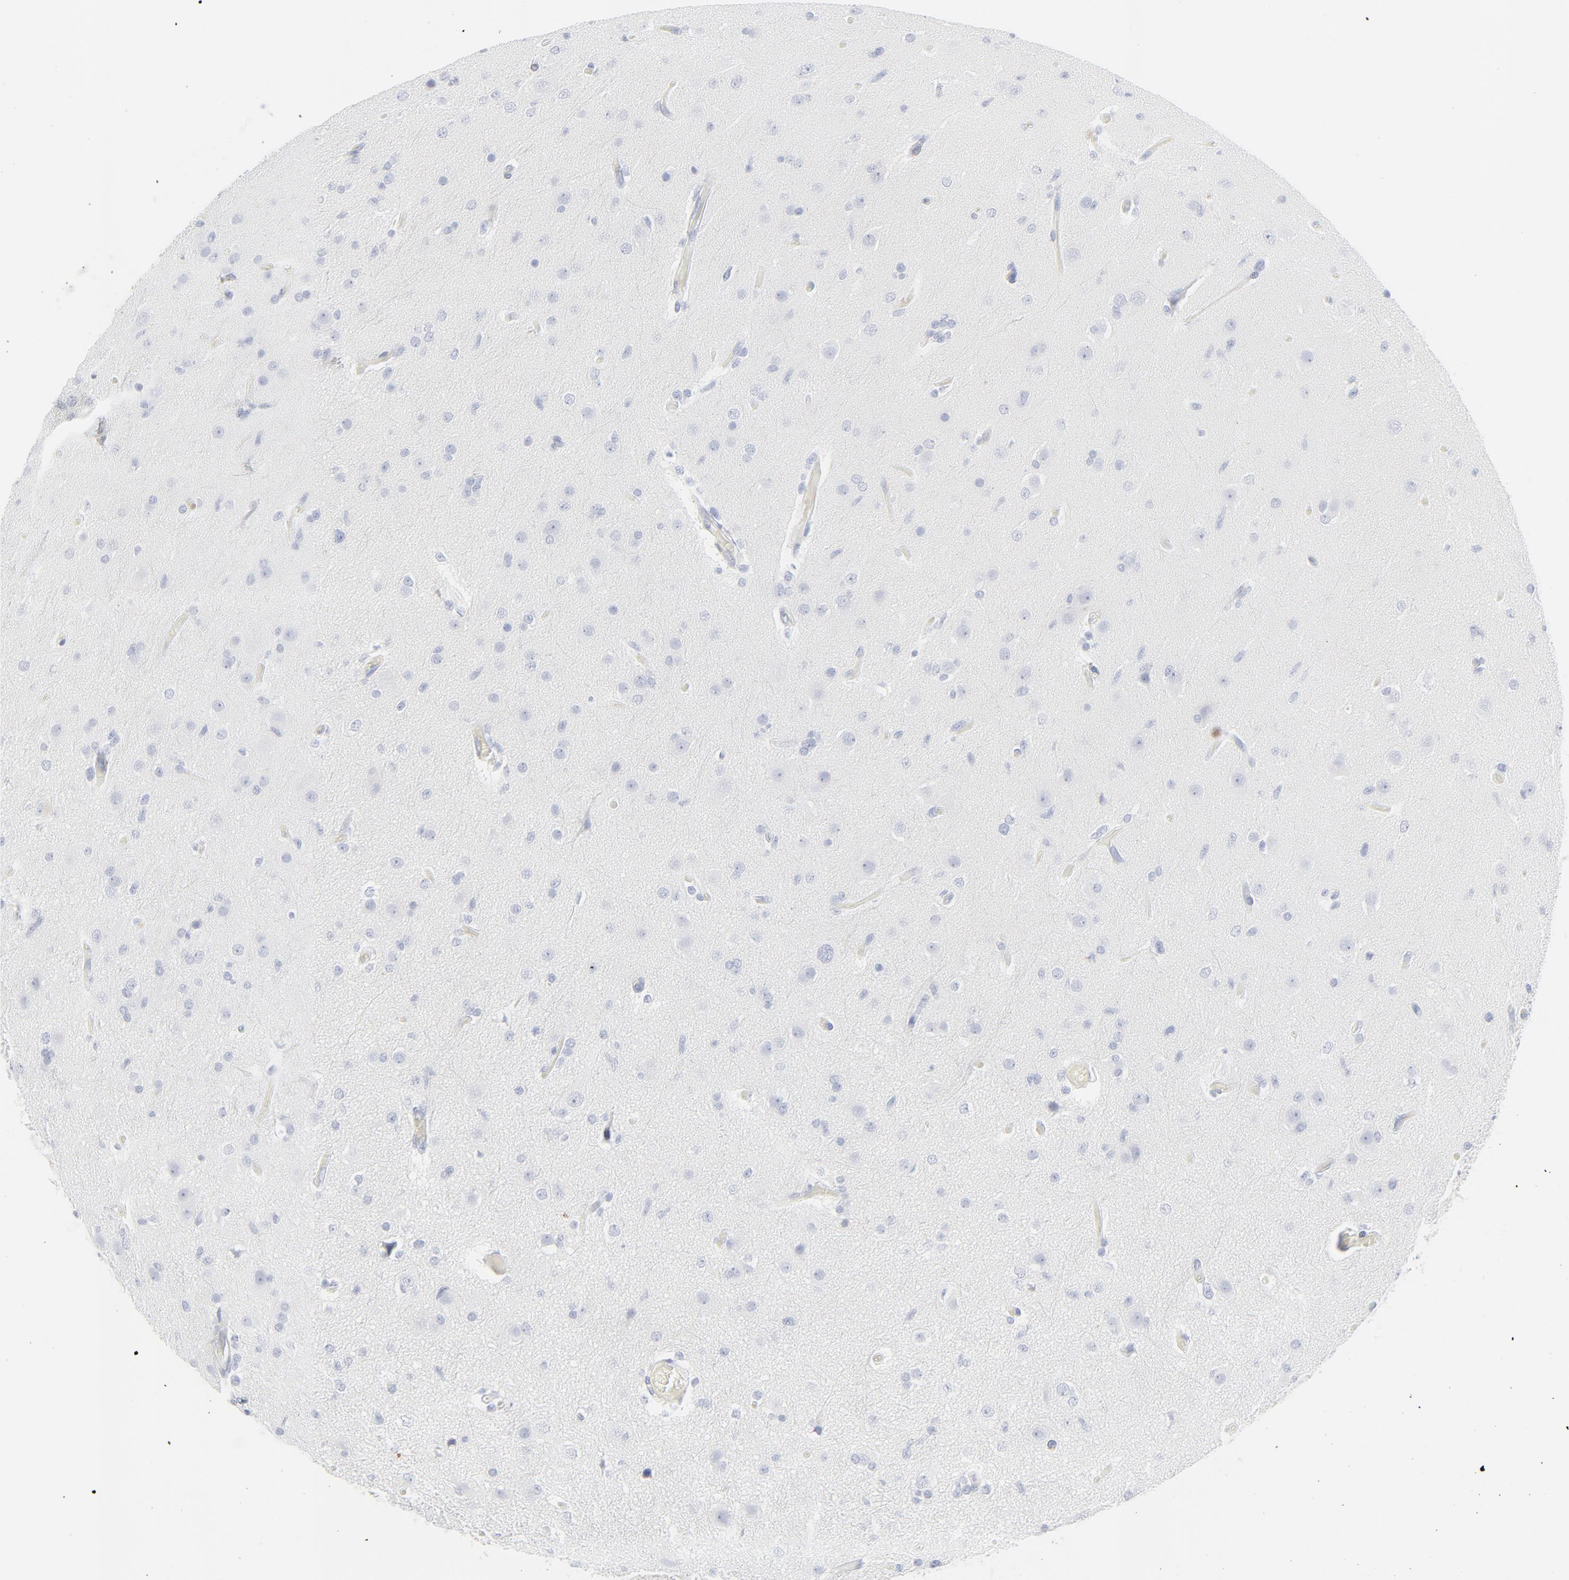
{"staining": {"intensity": "negative", "quantity": "none", "location": "none"}, "tissue": "glioma", "cell_type": "Tumor cells", "image_type": "cancer", "snomed": [{"axis": "morphology", "description": "Glioma, malignant, High grade"}, {"axis": "topography", "description": "Brain"}], "caption": "Immunohistochemistry photomicrograph of neoplastic tissue: glioma stained with DAB displays no significant protein expression in tumor cells.", "gene": "CCR7", "patient": {"sex": "male", "age": 33}}